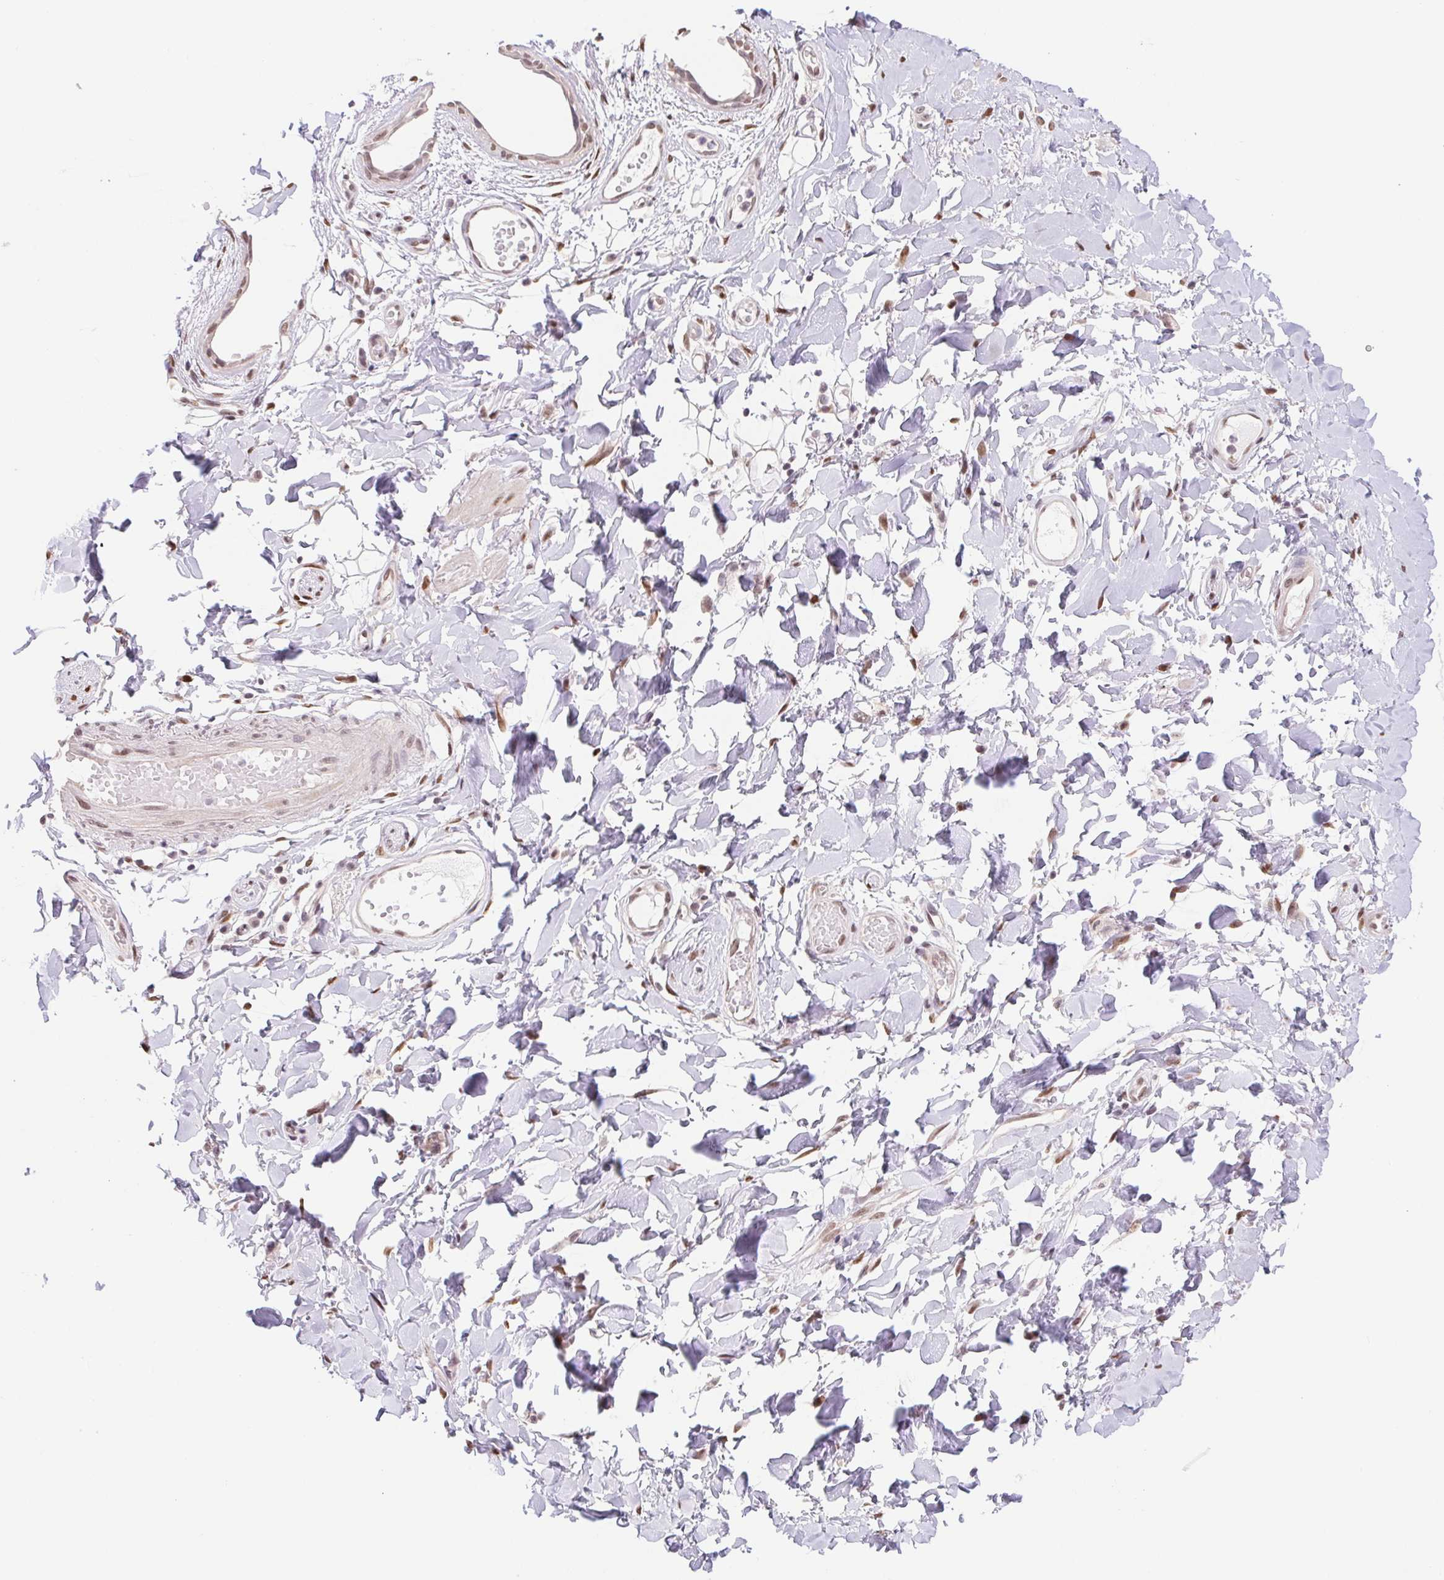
{"staining": {"intensity": "moderate", "quantity": "<25%", "location": "nuclear"}, "tissue": "adipose tissue", "cell_type": "Adipocytes", "image_type": "normal", "snomed": [{"axis": "morphology", "description": "Normal tissue, NOS"}, {"axis": "topography", "description": "Anal"}, {"axis": "topography", "description": "Peripheral nerve tissue"}], "caption": "Immunohistochemical staining of unremarkable adipose tissue shows <25% levels of moderate nuclear protein staining in approximately <25% of adipocytes. (DAB (3,3'-diaminobenzidine) = brown stain, brightfield microscopy at high magnification).", "gene": "CAND1", "patient": {"sex": "male", "age": 78}}